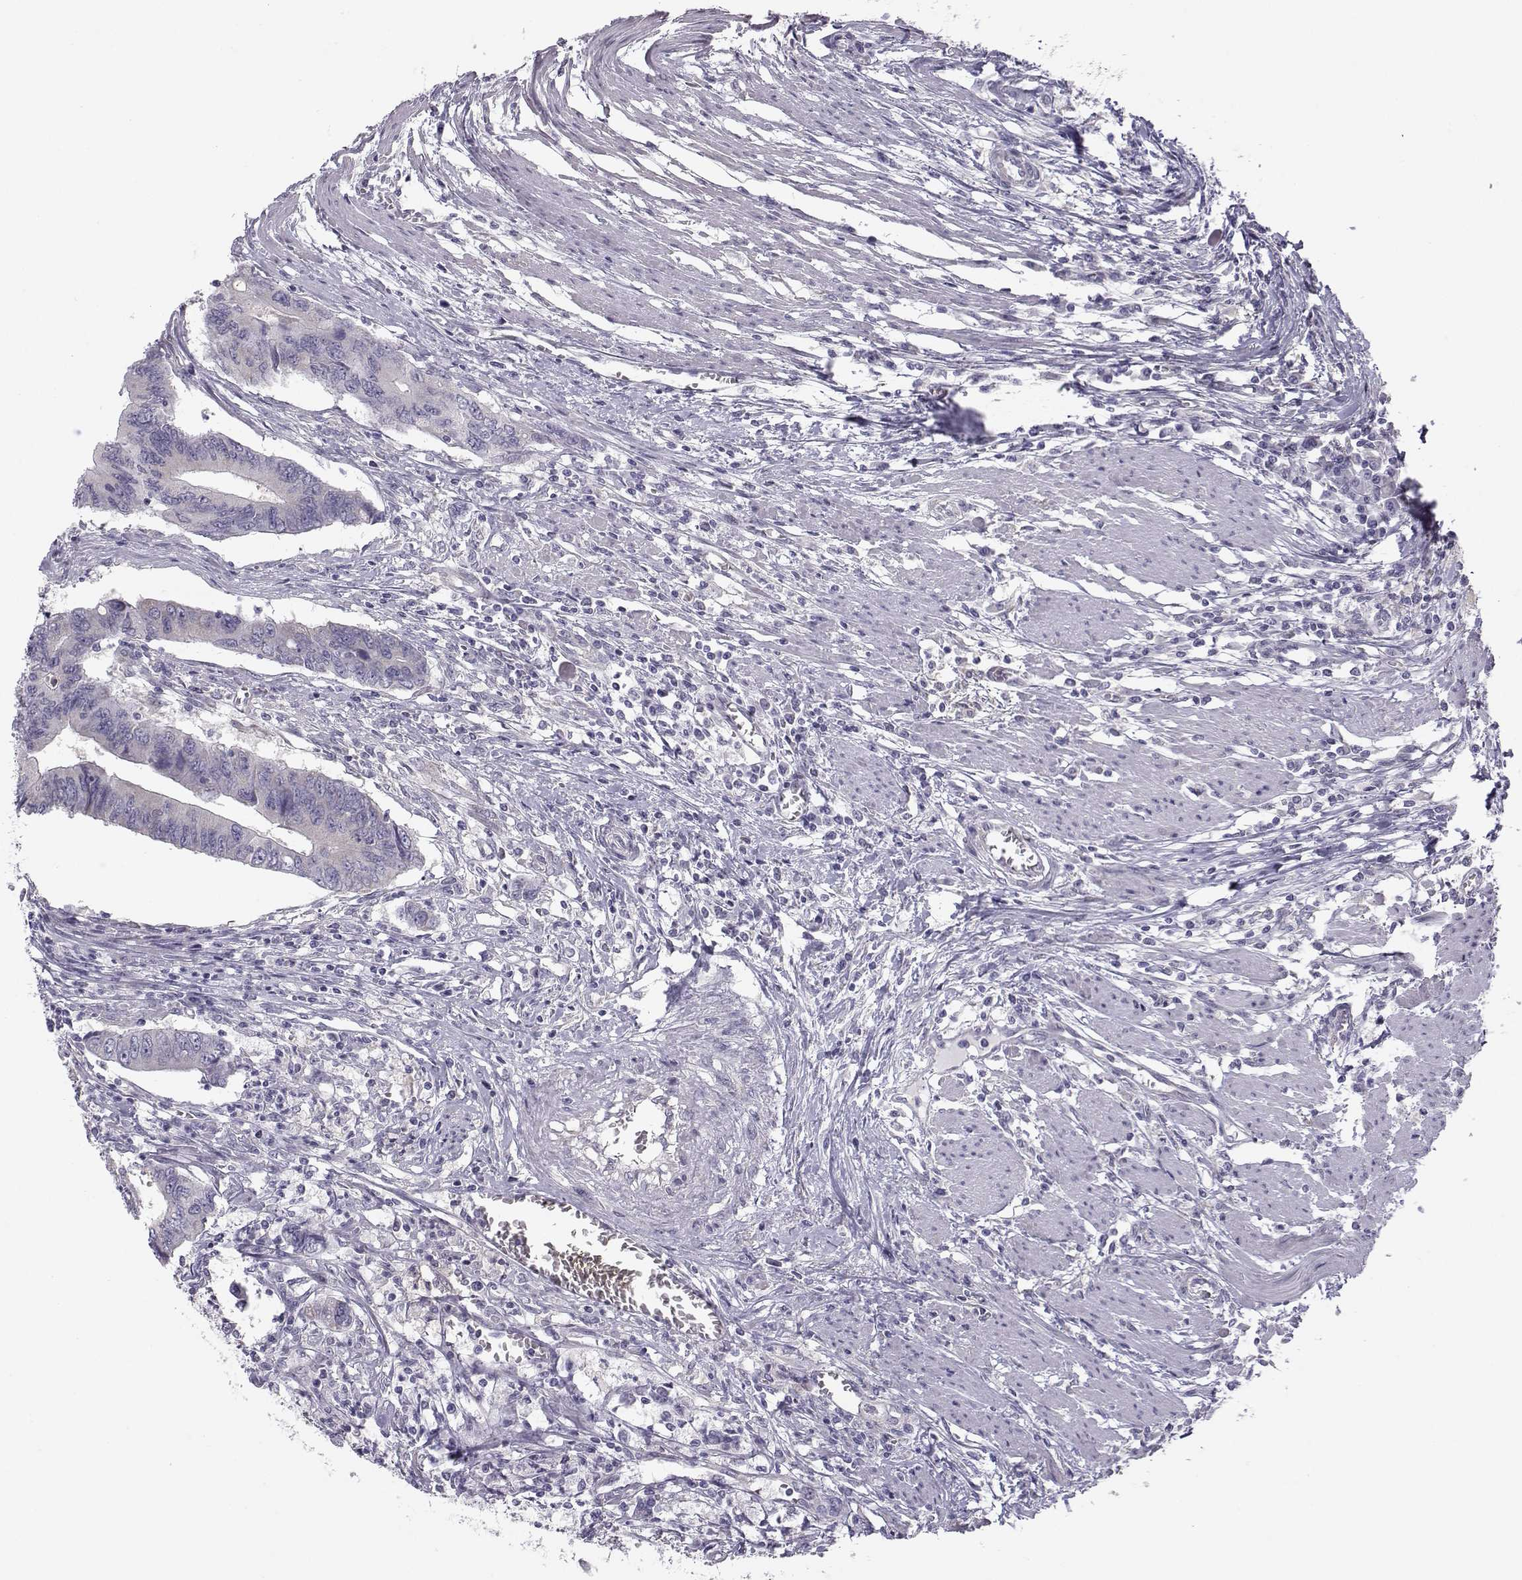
{"staining": {"intensity": "negative", "quantity": "none", "location": "none"}, "tissue": "colorectal cancer", "cell_type": "Tumor cells", "image_type": "cancer", "snomed": [{"axis": "morphology", "description": "Adenocarcinoma, NOS"}, {"axis": "topography", "description": "Colon"}], "caption": "This is an immunohistochemistry image of human adenocarcinoma (colorectal). There is no positivity in tumor cells.", "gene": "KCNMB4", "patient": {"sex": "male", "age": 53}}